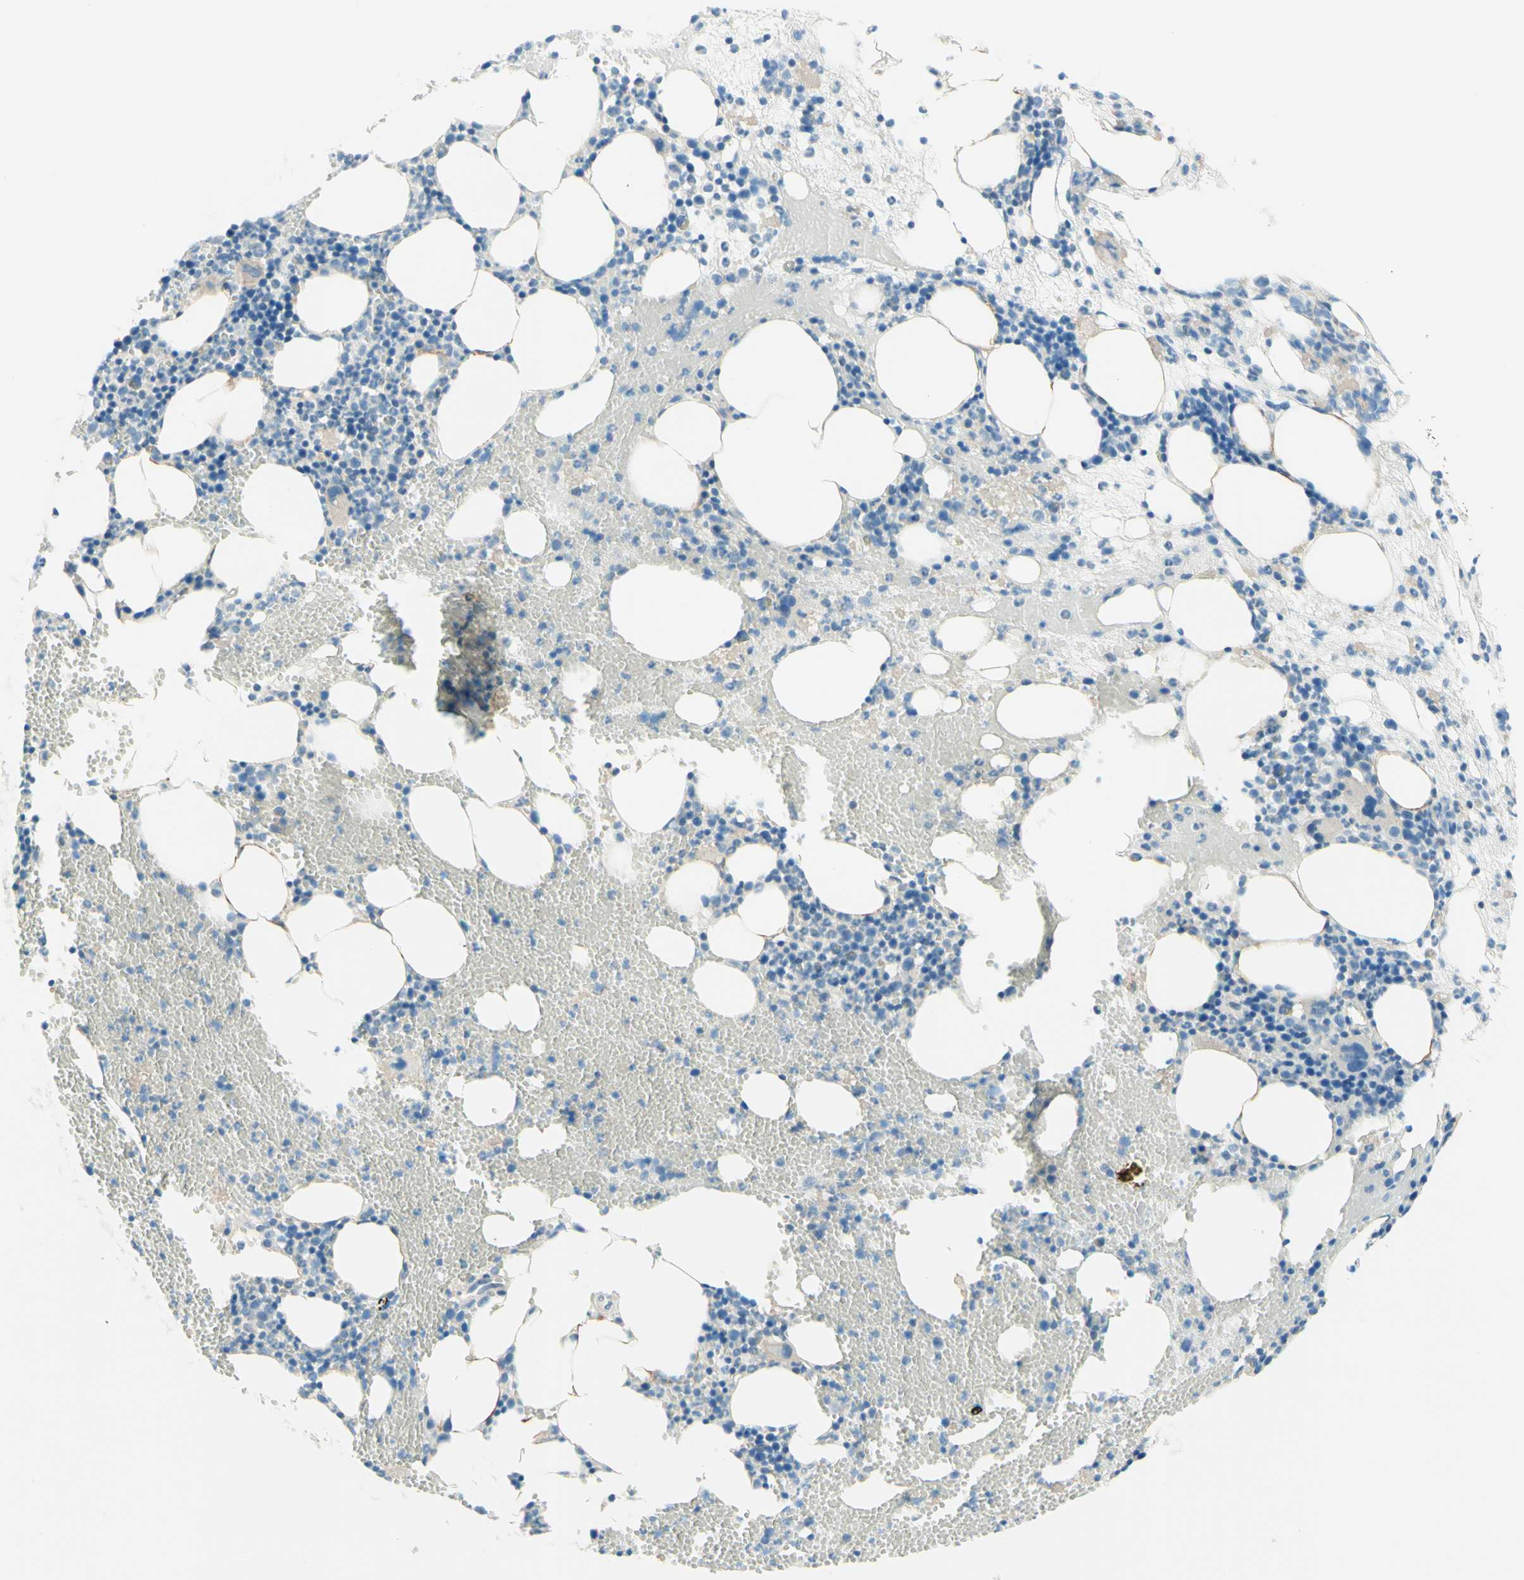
{"staining": {"intensity": "weak", "quantity": "<25%", "location": "cytoplasmic/membranous"}, "tissue": "bone marrow", "cell_type": "Hematopoietic cells", "image_type": "normal", "snomed": [{"axis": "morphology", "description": "Normal tissue, NOS"}, {"axis": "morphology", "description": "Inflammation, NOS"}, {"axis": "topography", "description": "Bone marrow"}], "caption": "Immunohistochemistry (IHC) of normal bone marrow displays no staining in hematopoietic cells. (DAB (3,3'-diaminobenzidine) immunohistochemistry (IHC) with hematoxylin counter stain).", "gene": "JPH1", "patient": {"sex": "female", "age": 79}}